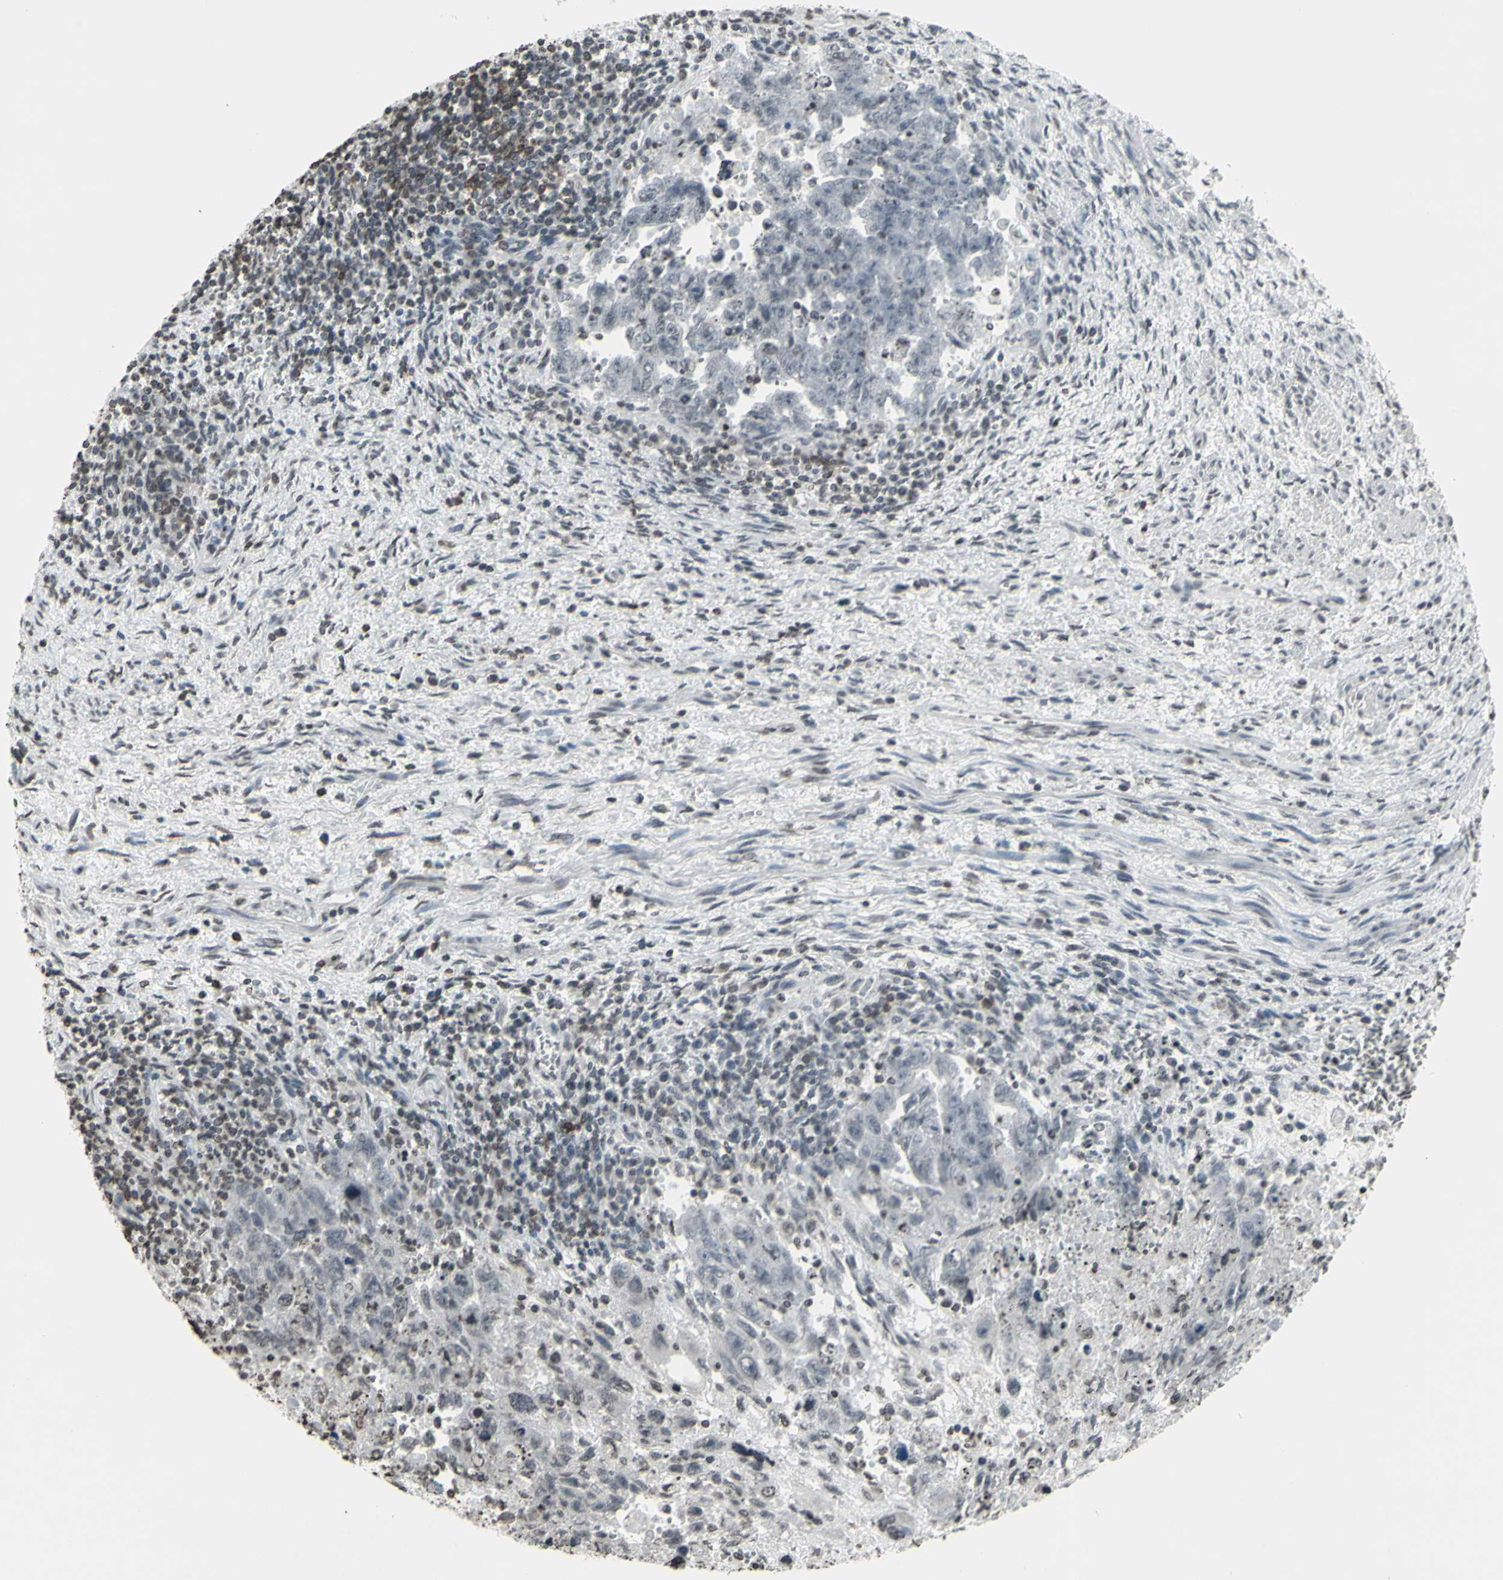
{"staining": {"intensity": "negative", "quantity": "none", "location": "none"}, "tissue": "testis cancer", "cell_type": "Tumor cells", "image_type": "cancer", "snomed": [{"axis": "morphology", "description": "Carcinoma, Embryonal, NOS"}, {"axis": "topography", "description": "Testis"}], "caption": "IHC micrograph of human testis cancer (embryonal carcinoma) stained for a protein (brown), which exhibits no staining in tumor cells. (Brightfield microscopy of DAB (3,3'-diaminobenzidine) IHC at high magnification).", "gene": "CD79B", "patient": {"sex": "male", "age": 28}}